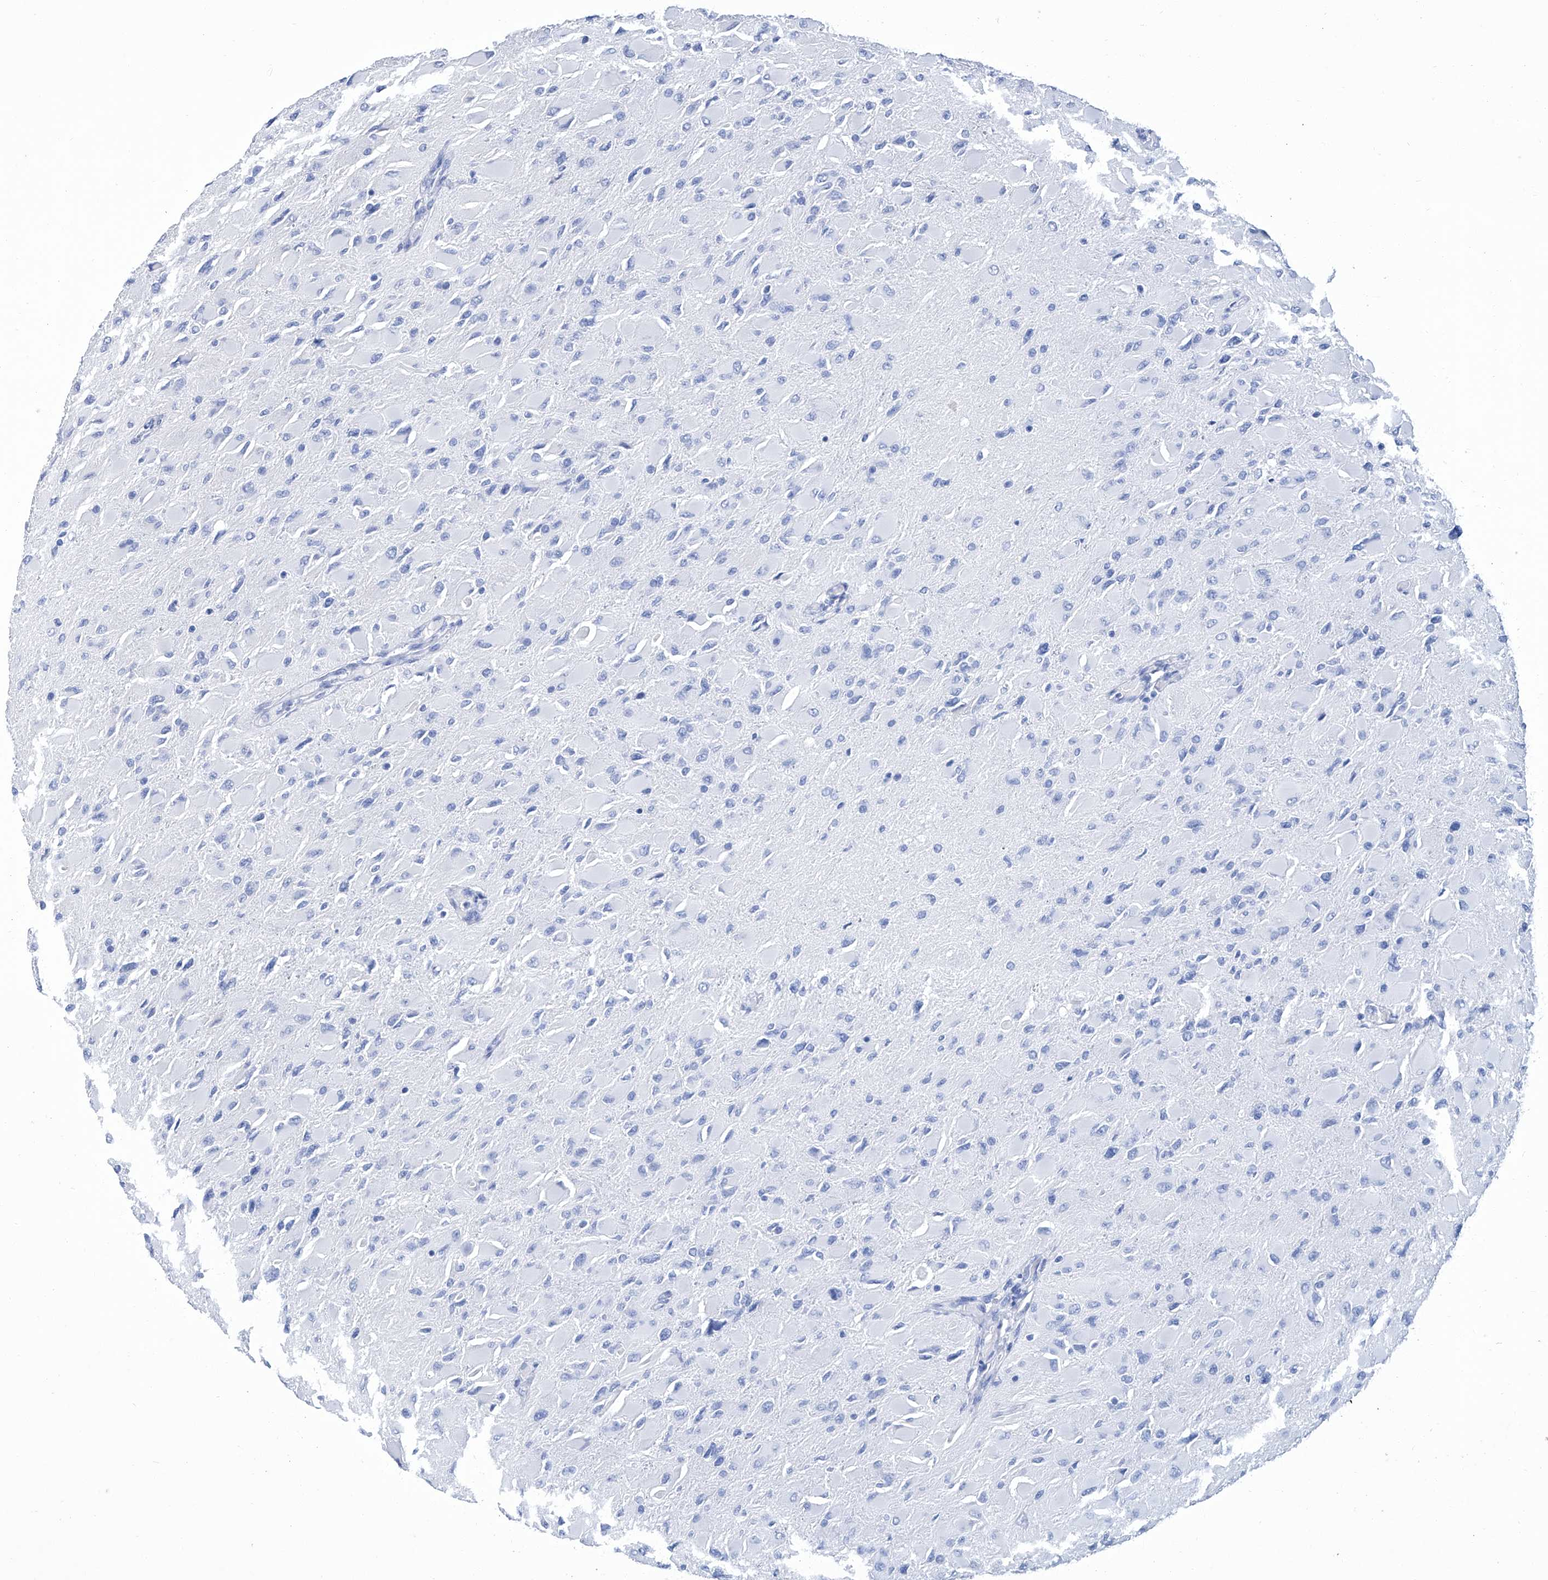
{"staining": {"intensity": "negative", "quantity": "none", "location": "none"}, "tissue": "glioma", "cell_type": "Tumor cells", "image_type": "cancer", "snomed": [{"axis": "morphology", "description": "Glioma, malignant, High grade"}, {"axis": "topography", "description": "Cerebral cortex"}], "caption": "DAB immunohistochemical staining of malignant glioma (high-grade) exhibits no significant positivity in tumor cells.", "gene": "GPT", "patient": {"sex": "female", "age": 36}}